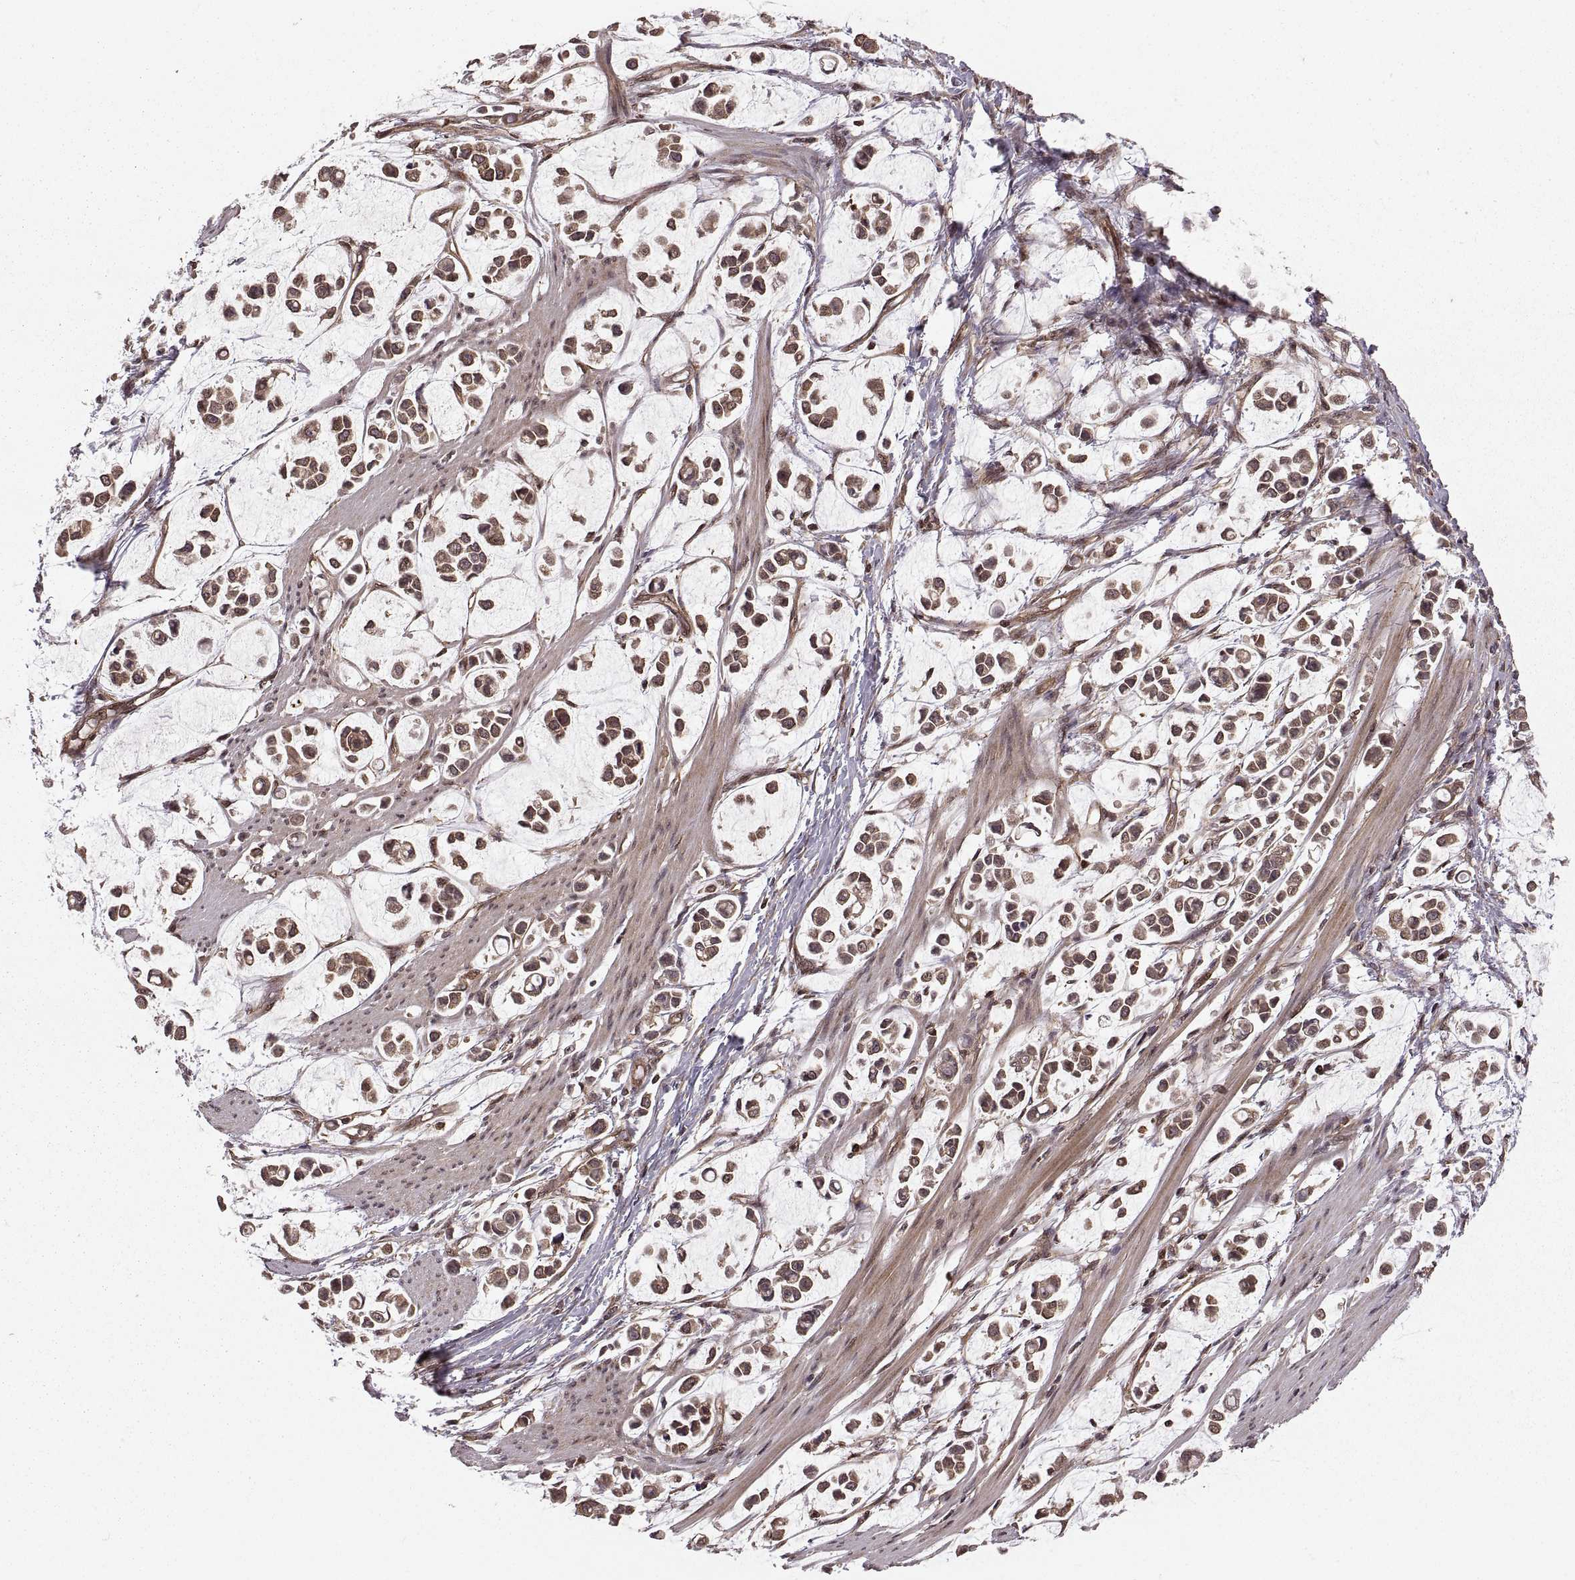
{"staining": {"intensity": "moderate", "quantity": ">75%", "location": "cytoplasmic/membranous"}, "tissue": "stomach cancer", "cell_type": "Tumor cells", "image_type": "cancer", "snomed": [{"axis": "morphology", "description": "Adenocarcinoma, NOS"}, {"axis": "topography", "description": "Stomach"}], "caption": "Immunohistochemical staining of human stomach adenocarcinoma displays medium levels of moderate cytoplasmic/membranous protein positivity in approximately >75% of tumor cells. (DAB (3,3'-diaminobenzidine) IHC with brightfield microscopy, high magnification).", "gene": "DEDD", "patient": {"sex": "male", "age": 82}}